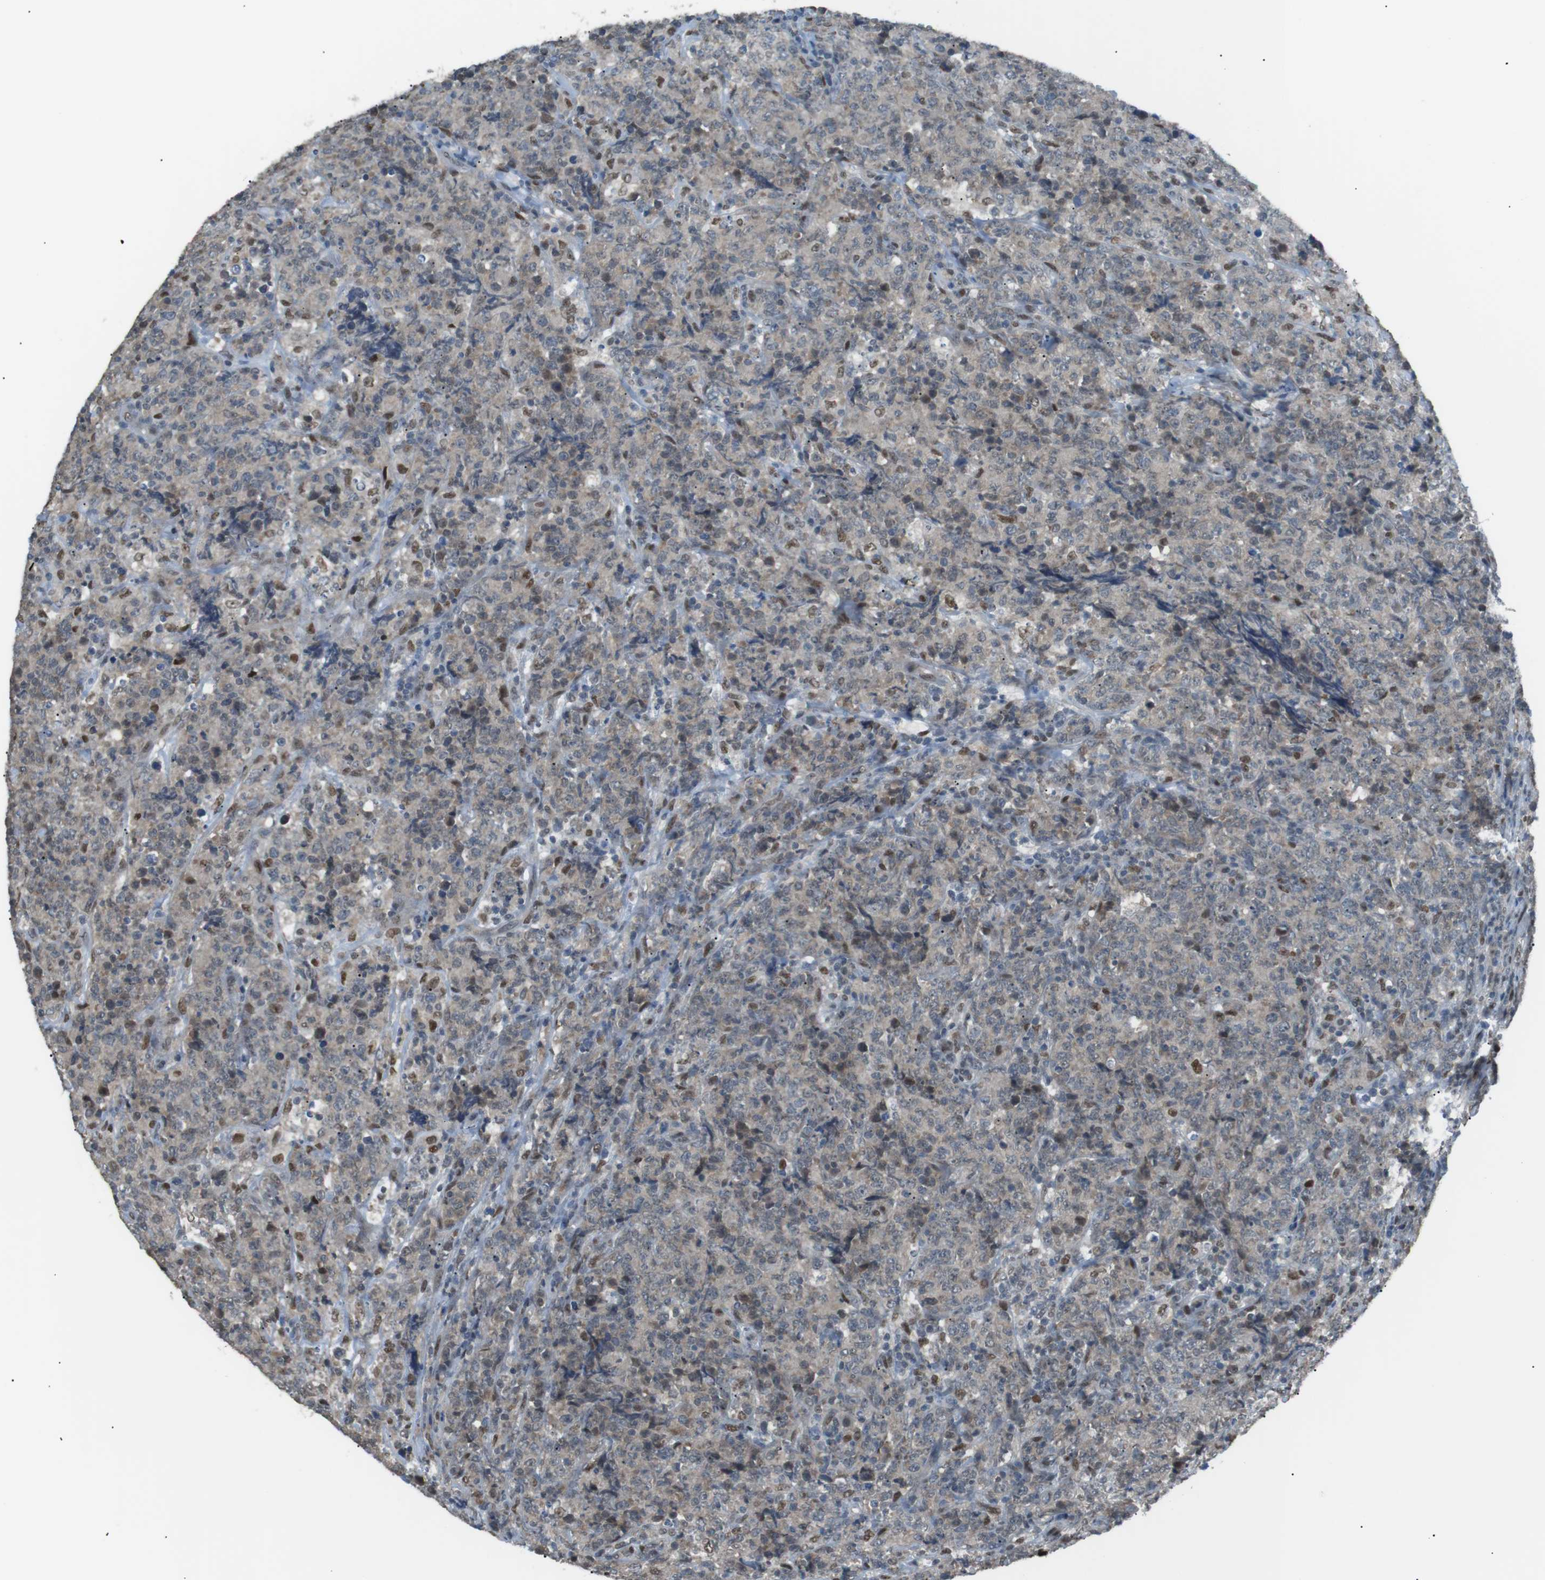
{"staining": {"intensity": "weak", "quantity": ">75%", "location": "cytoplasmic/membranous,nuclear"}, "tissue": "lymphoma", "cell_type": "Tumor cells", "image_type": "cancer", "snomed": [{"axis": "morphology", "description": "Malignant lymphoma, non-Hodgkin's type, High grade"}, {"axis": "topography", "description": "Tonsil"}], "caption": "Protein staining of lymphoma tissue exhibits weak cytoplasmic/membranous and nuclear positivity in about >75% of tumor cells.", "gene": "SRPK2", "patient": {"sex": "female", "age": 36}}